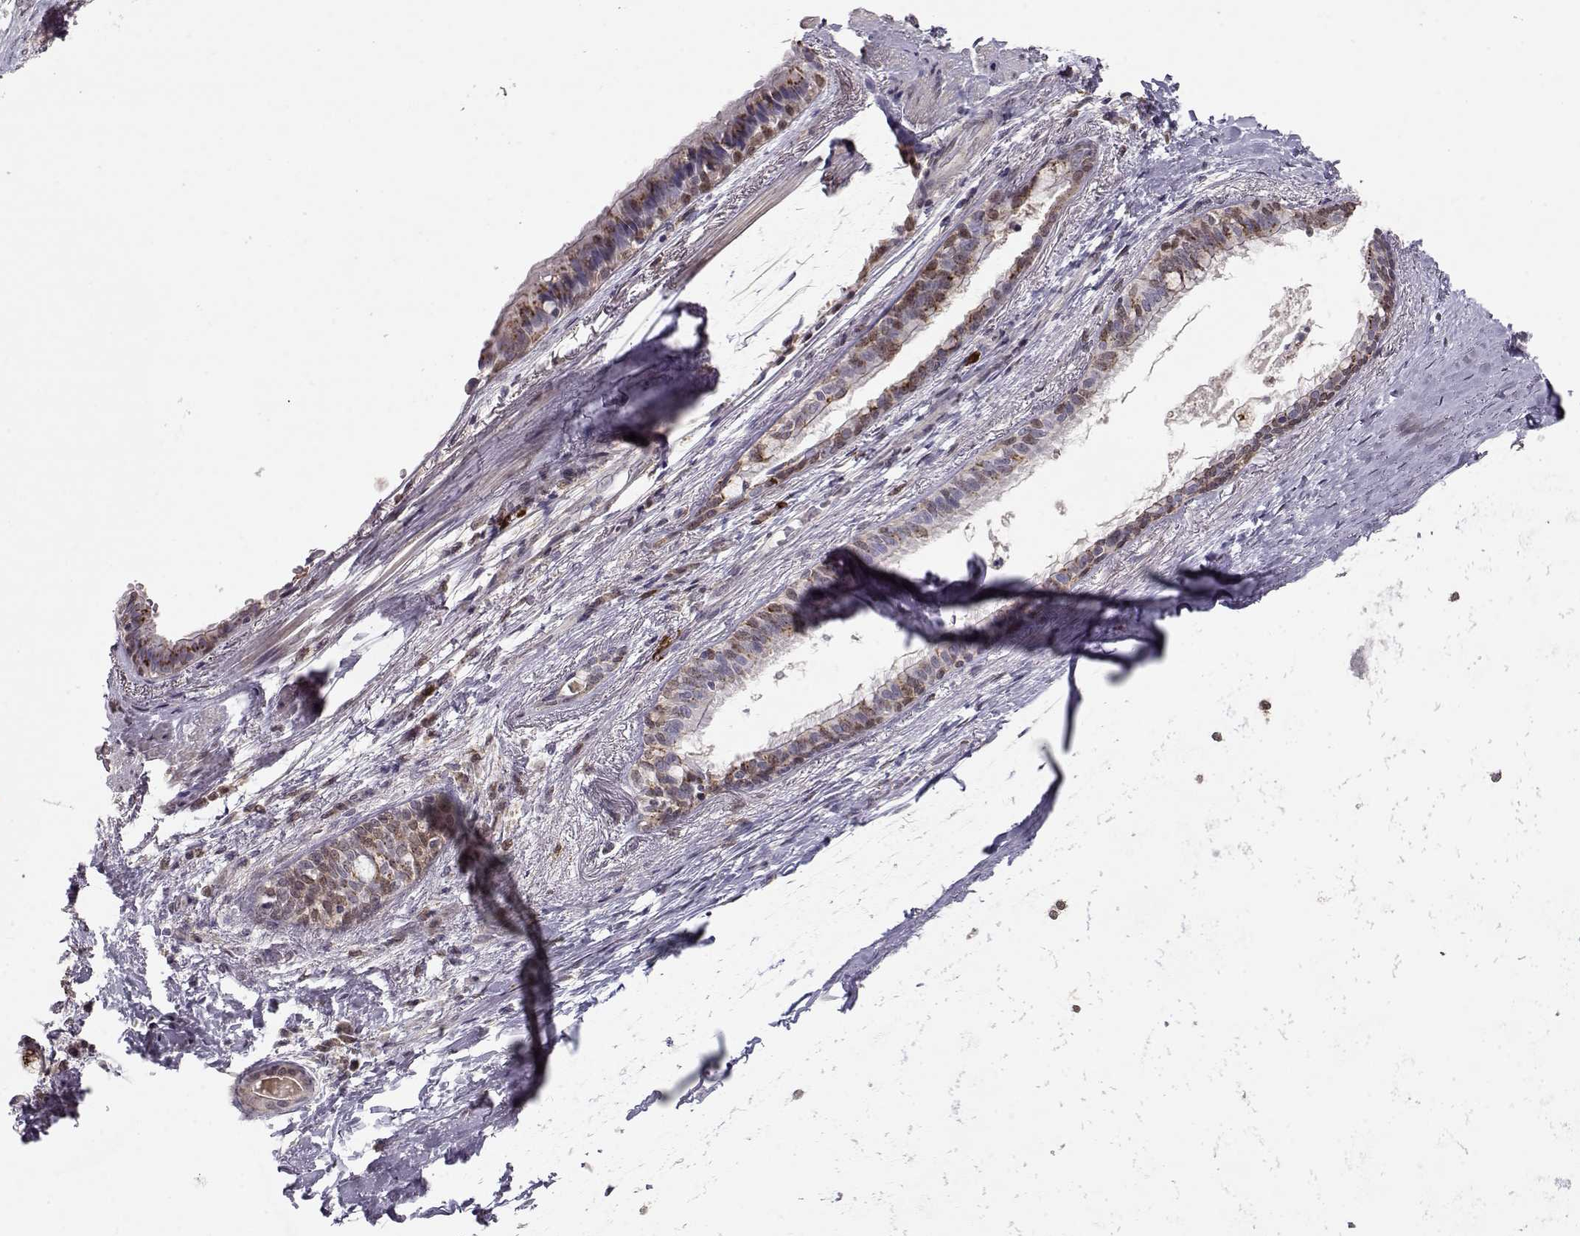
{"staining": {"intensity": "moderate", "quantity": "25%-75%", "location": "cytoplasmic/membranous,nuclear"}, "tissue": "bronchus", "cell_type": "Respiratory epithelial cells", "image_type": "normal", "snomed": [{"axis": "morphology", "description": "Normal tissue, NOS"}, {"axis": "morphology", "description": "Squamous cell carcinoma, NOS"}, {"axis": "topography", "description": "Bronchus"}, {"axis": "topography", "description": "Lung"}], "caption": "Immunohistochemistry (IHC) micrograph of benign bronchus: human bronchus stained using immunohistochemistry shows medium levels of moderate protein expression localized specifically in the cytoplasmic/membranous,nuclear of respiratory epithelial cells, appearing as a cytoplasmic/membranous,nuclear brown color.", "gene": "CDK4", "patient": {"sex": "male", "age": 69}}